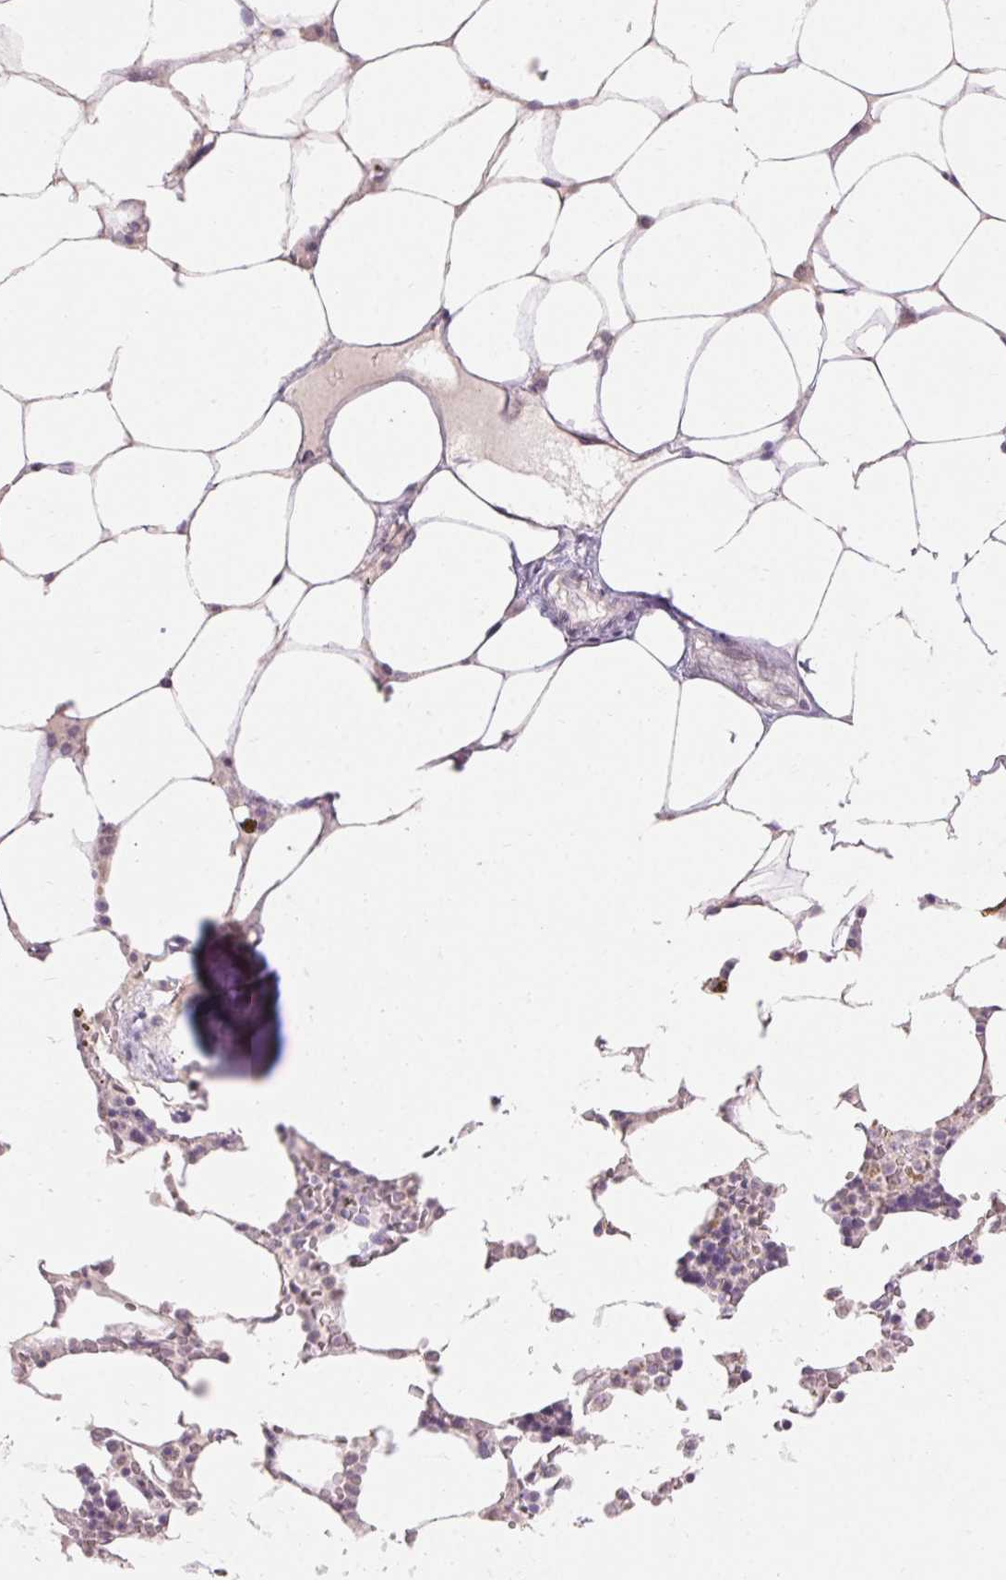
{"staining": {"intensity": "negative", "quantity": "none", "location": "none"}, "tissue": "bone marrow", "cell_type": "Hematopoietic cells", "image_type": "normal", "snomed": [{"axis": "morphology", "description": "Normal tissue, NOS"}, {"axis": "topography", "description": "Bone marrow"}], "caption": "Immunohistochemical staining of unremarkable bone marrow reveals no significant staining in hematopoietic cells. (Stains: DAB (3,3'-diaminobenzidine) IHC with hematoxylin counter stain, Microscopy: brightfield microscopy at high magnification).", "gene": "SKP2", "patient": {"sex": "male", "age": 64}}